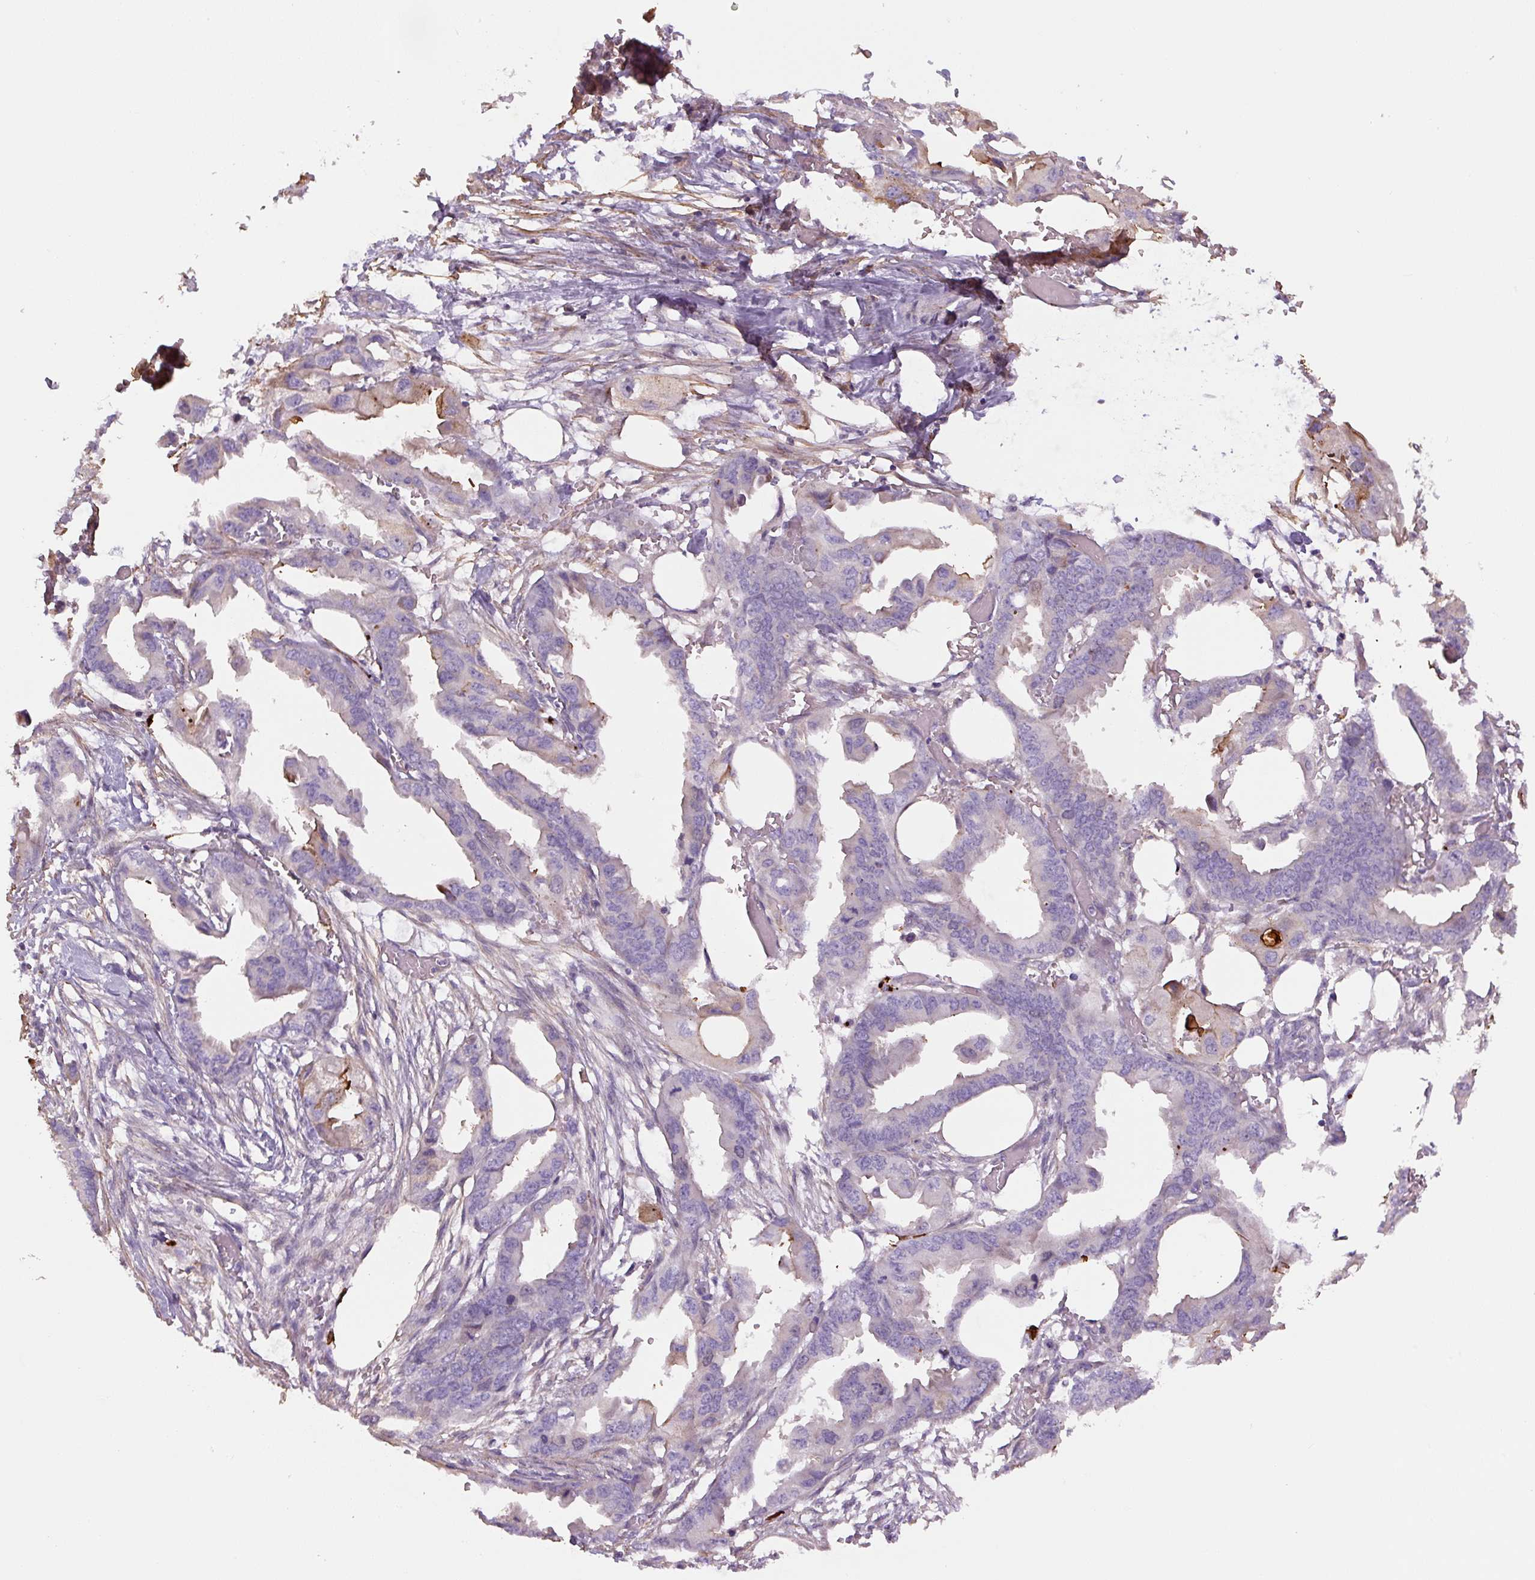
{"staining": {"intensity": "negative", "quantity": "none", "location": "none"}, "tissue": "endometrial cancer", "cell_type": "Tumor cells", "image_type": "cancer", "snomed": [{"axis": "morphology", "description": "Adenocarcinoma, NOS"}, {"axis": "morphology", "description": "Adenocarcinoma, metastatic, NOS"}, {"axis": "topography", "description": "Adipose tissue"}, {"axis": "topography", "description": "Endometrium"}], "caption": "DAB (3,3'-diaminobenzidine) immunohistochemical staining of metastatic adenocarcinoma (endometrial) displays no significant expression in tumor cells.", "gene": "CCNI2", "patient": {"sex": "female", "age": 67}}